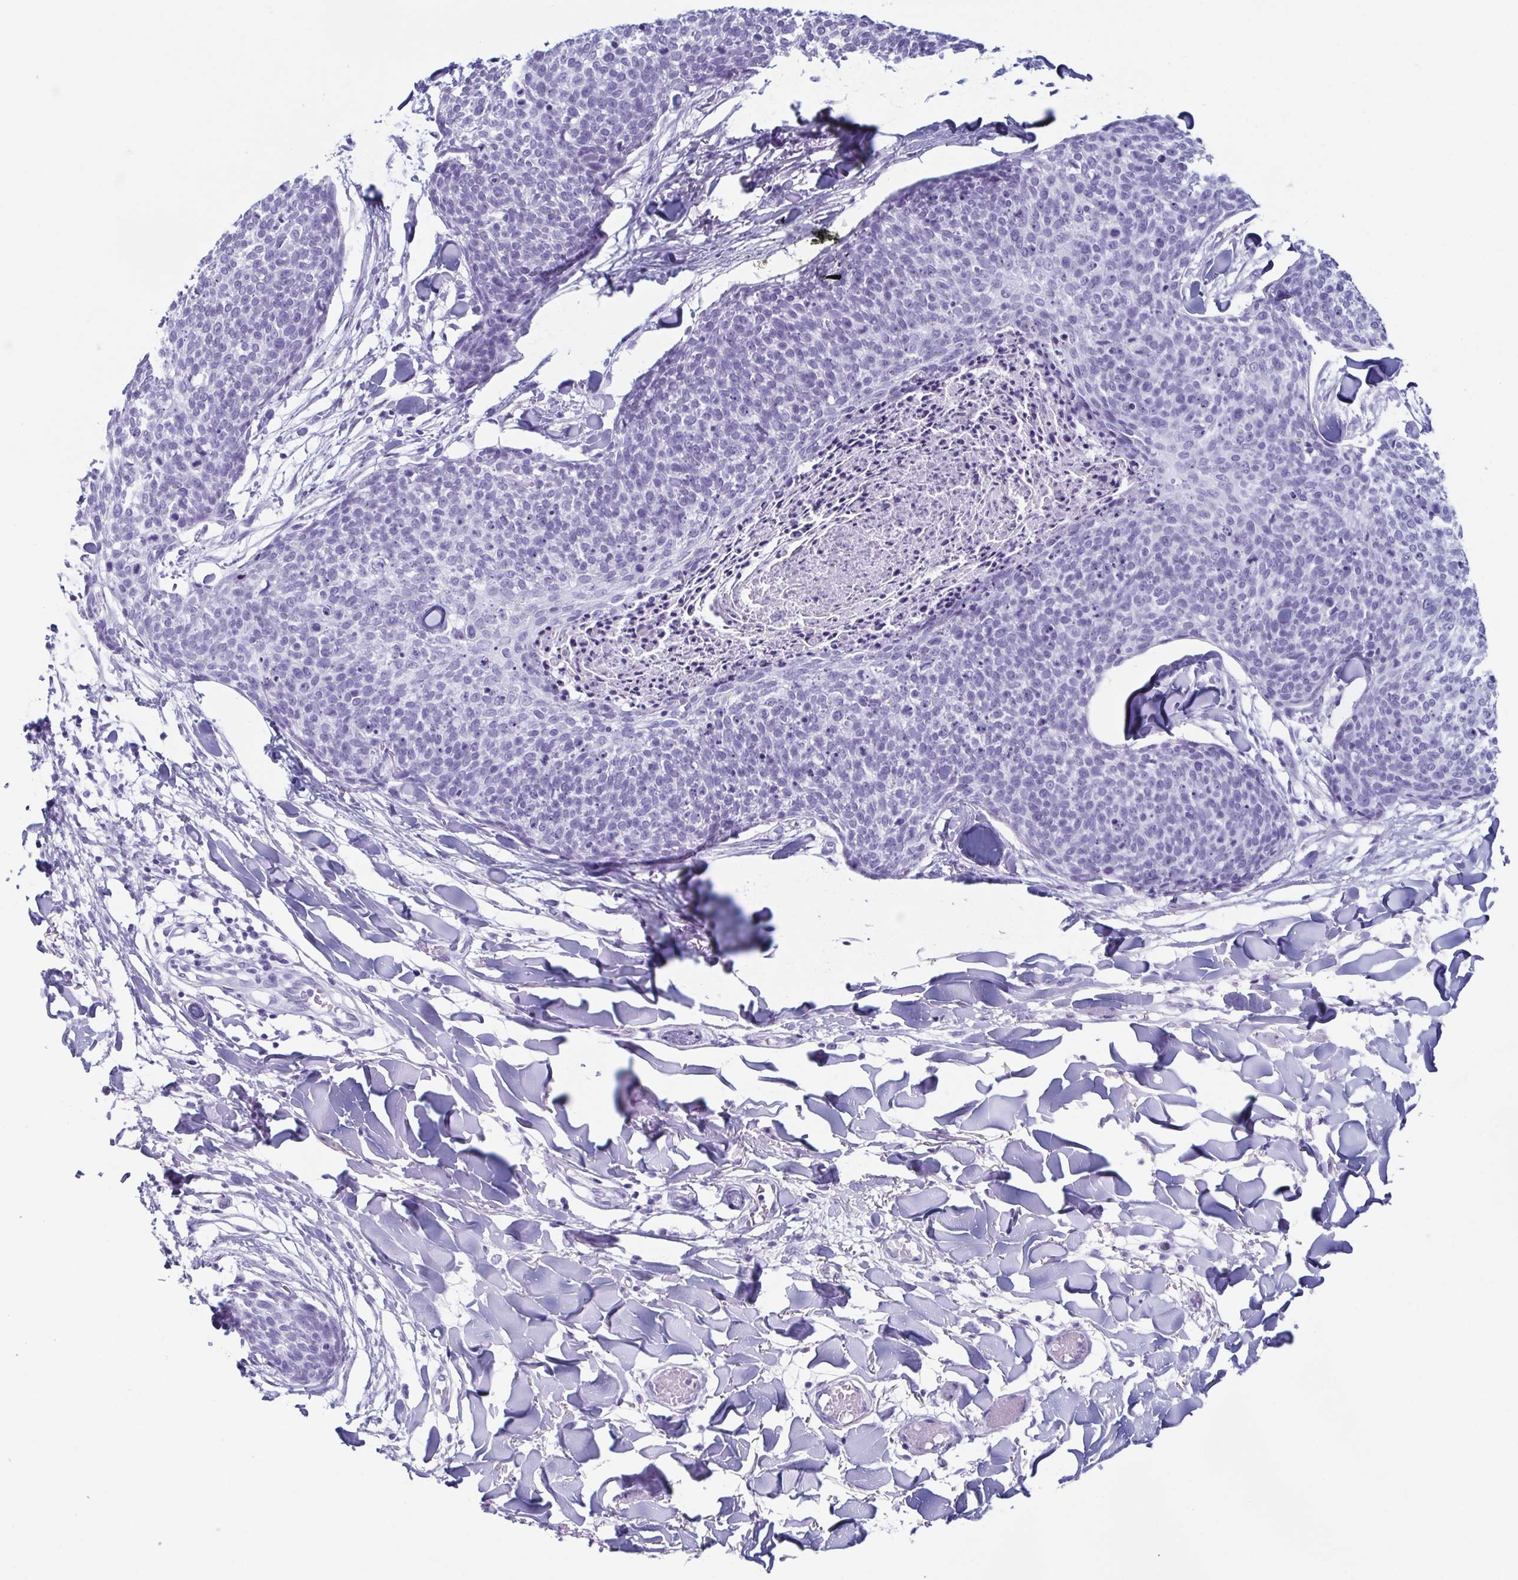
{"staining": {"intensity": "negative", "quantity": "none", "location": "none"}, "tissue": "skin cancer", "cell_type": "Tumor cells", "image_type": "cancer", "snomed": [{"axis": "morphology", "description": "Squamous cell carcinoma, NOS"}, {"axis": "topography", "description": "Skin"}, {"axis": "topography", "description": "Vulva"}], "caption": "DAB (3,3'-diaminobenzidine) immunohistochemical staining of human squamous cell carcinoma (skin) shows no significant positivity in tumor cells.", "gene": "ENKUR", "patient": {"sex": "female", "age": 75}}